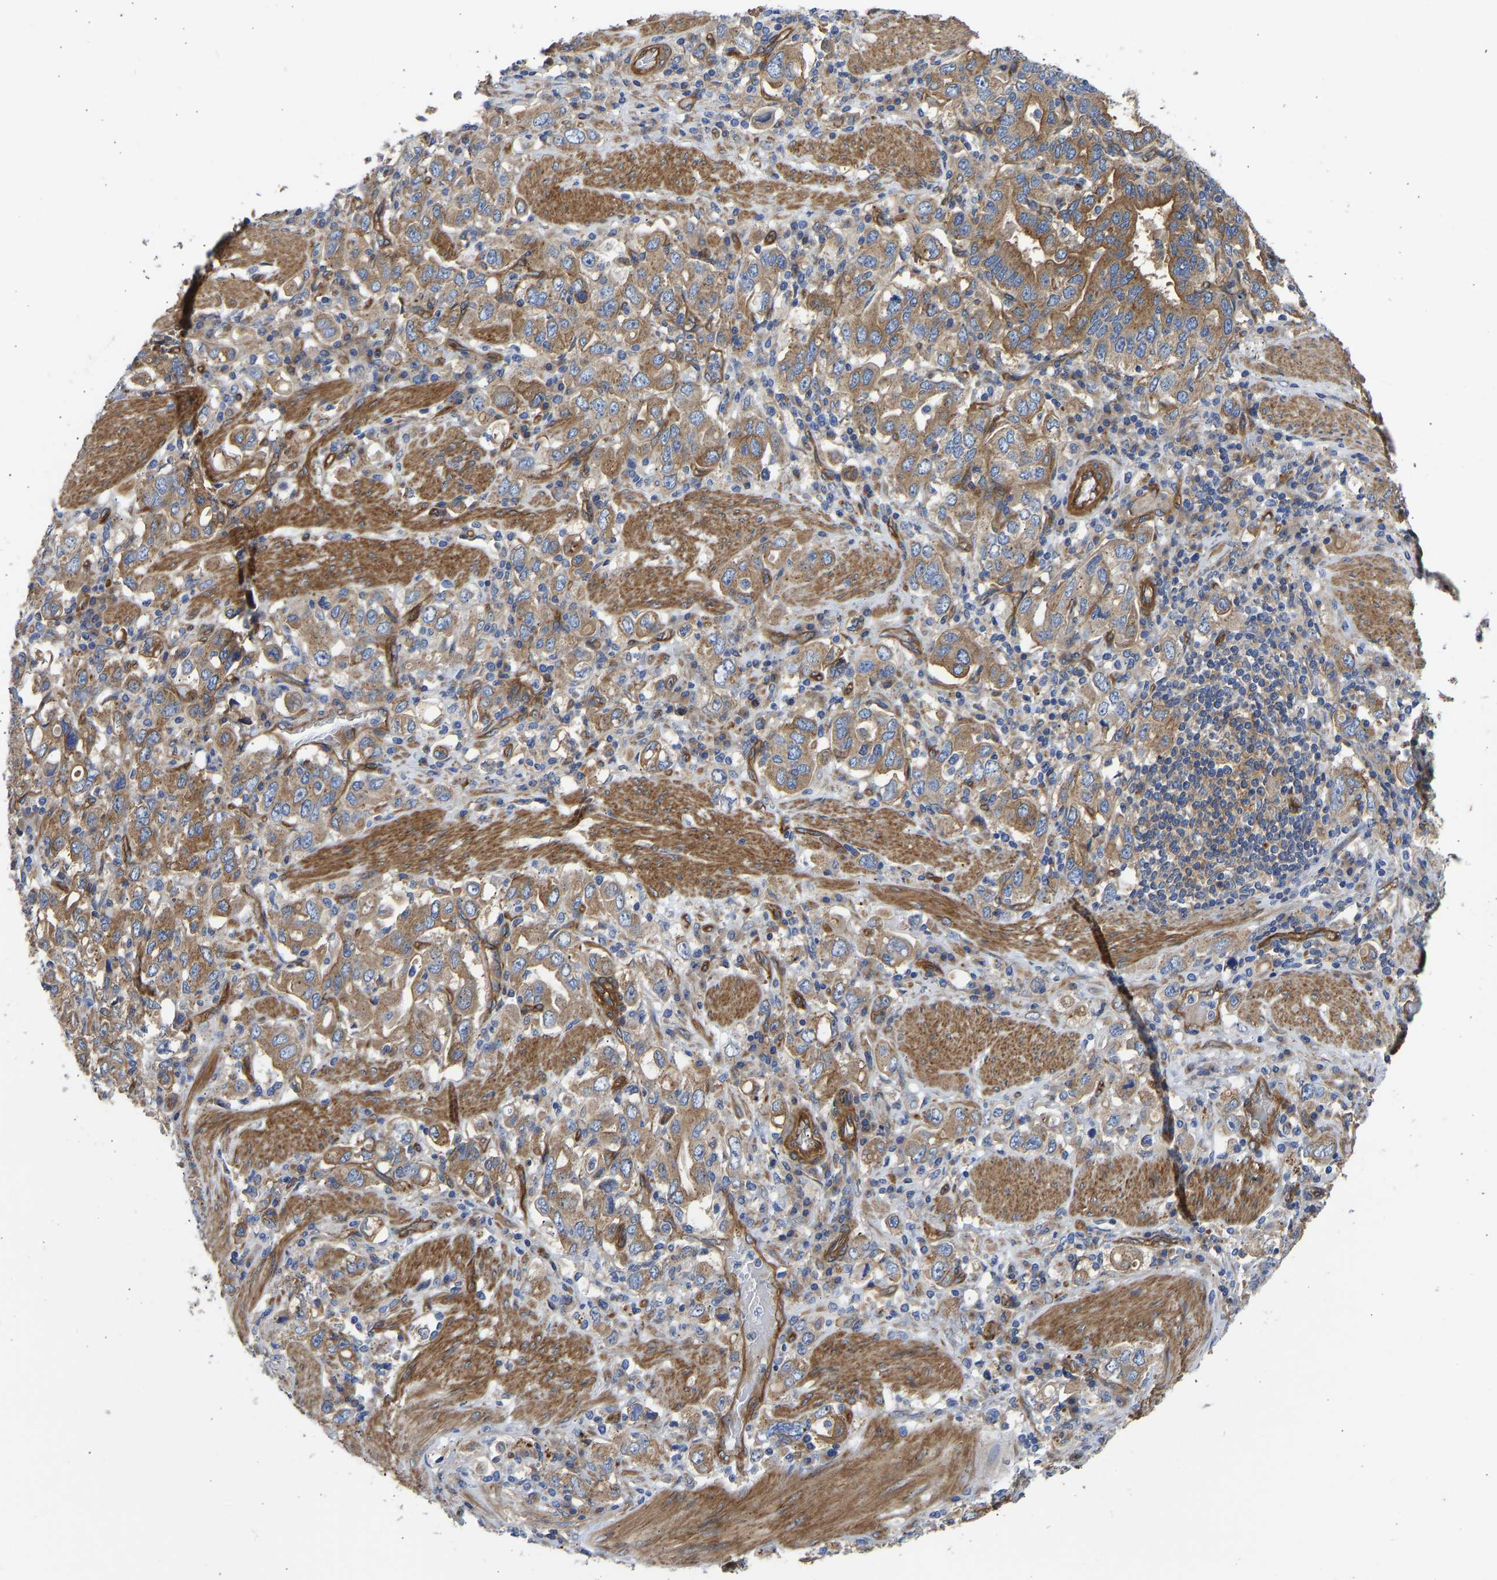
{"staining": {"intensity": "moderate", "quantity": ">75%", "location": "cytoplasmic/membranous"}, "tissue": "stomach cancer", "cell_type": "Tumor cells", "image_type": "cancer", "snomed": [{"axis": "morphology", "description": "Adenocarcinoma, NOS"}, {"axis": "topography", "description": "Stomach, upper"}], "caption": "A medium amount of moderate cytoplasmic/membranous expression is present in approximately >75% of tumor cells in stomach cancer tissue.", "gene": "MYO1C", "patient": {"sex": "male", "age": 62}}